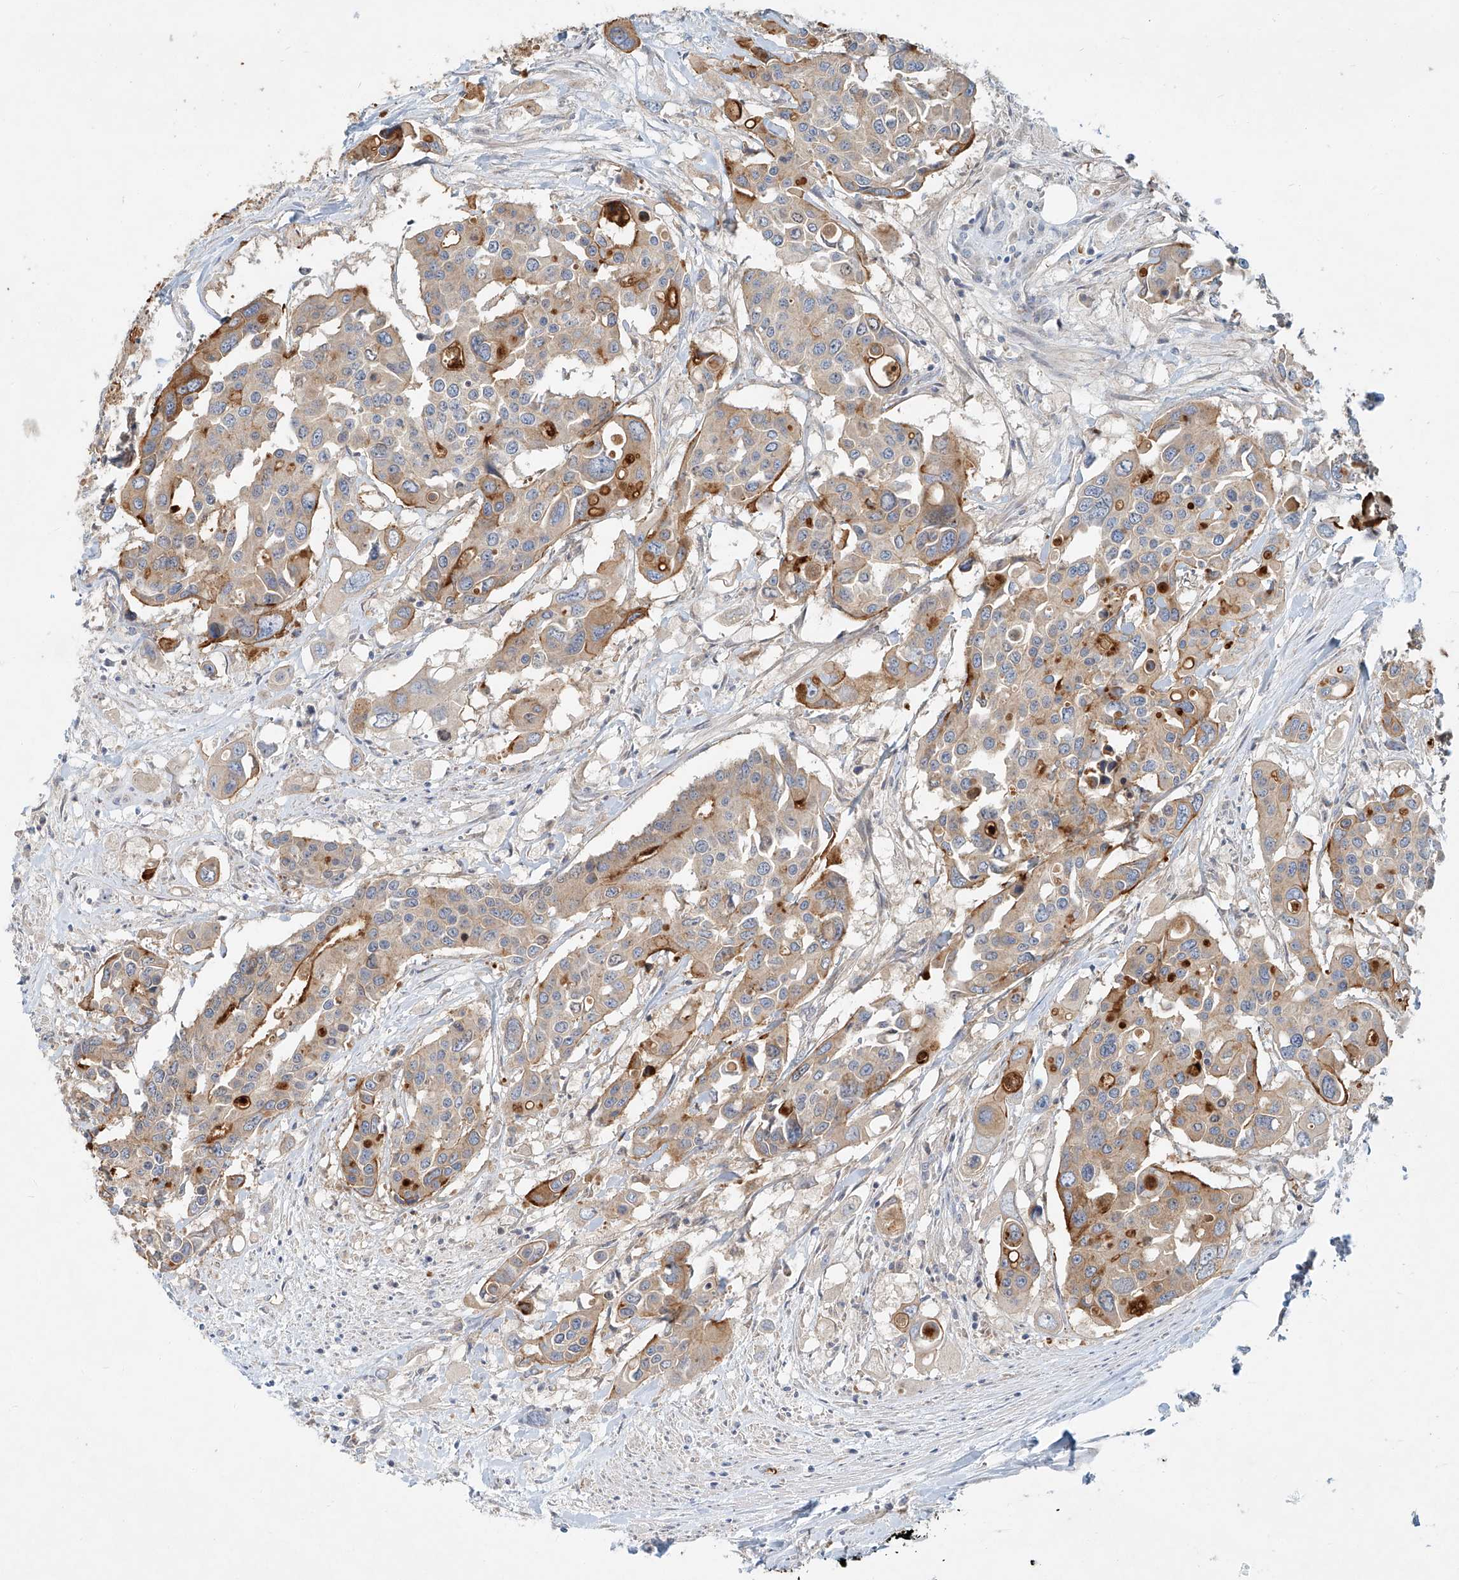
{"staining": {"intensity": "moderate", "quantity": ">75%", "location": "cytoplasmic/membranous"}, "tissue": "colorectal cancer", "cell_type": "Tumor cells", "image_type": "cancer", "snomed": [{"axis": "morphology", "description": "Adenocarcinoma, NOS"}, {"axis": "topography", "description": "Colon"}], "caption": "Tumor cells show moderate cytoplasmic/membranous staining in approximately >75% of cells in adenocarcinoma (colorectal). (DAB (3,3'-diaminobenzidine) IHC, brown staining for protein, blue staining for nuclei).", "gene": "SYTL3", "patient": {"sex": "male", "age": 77}}